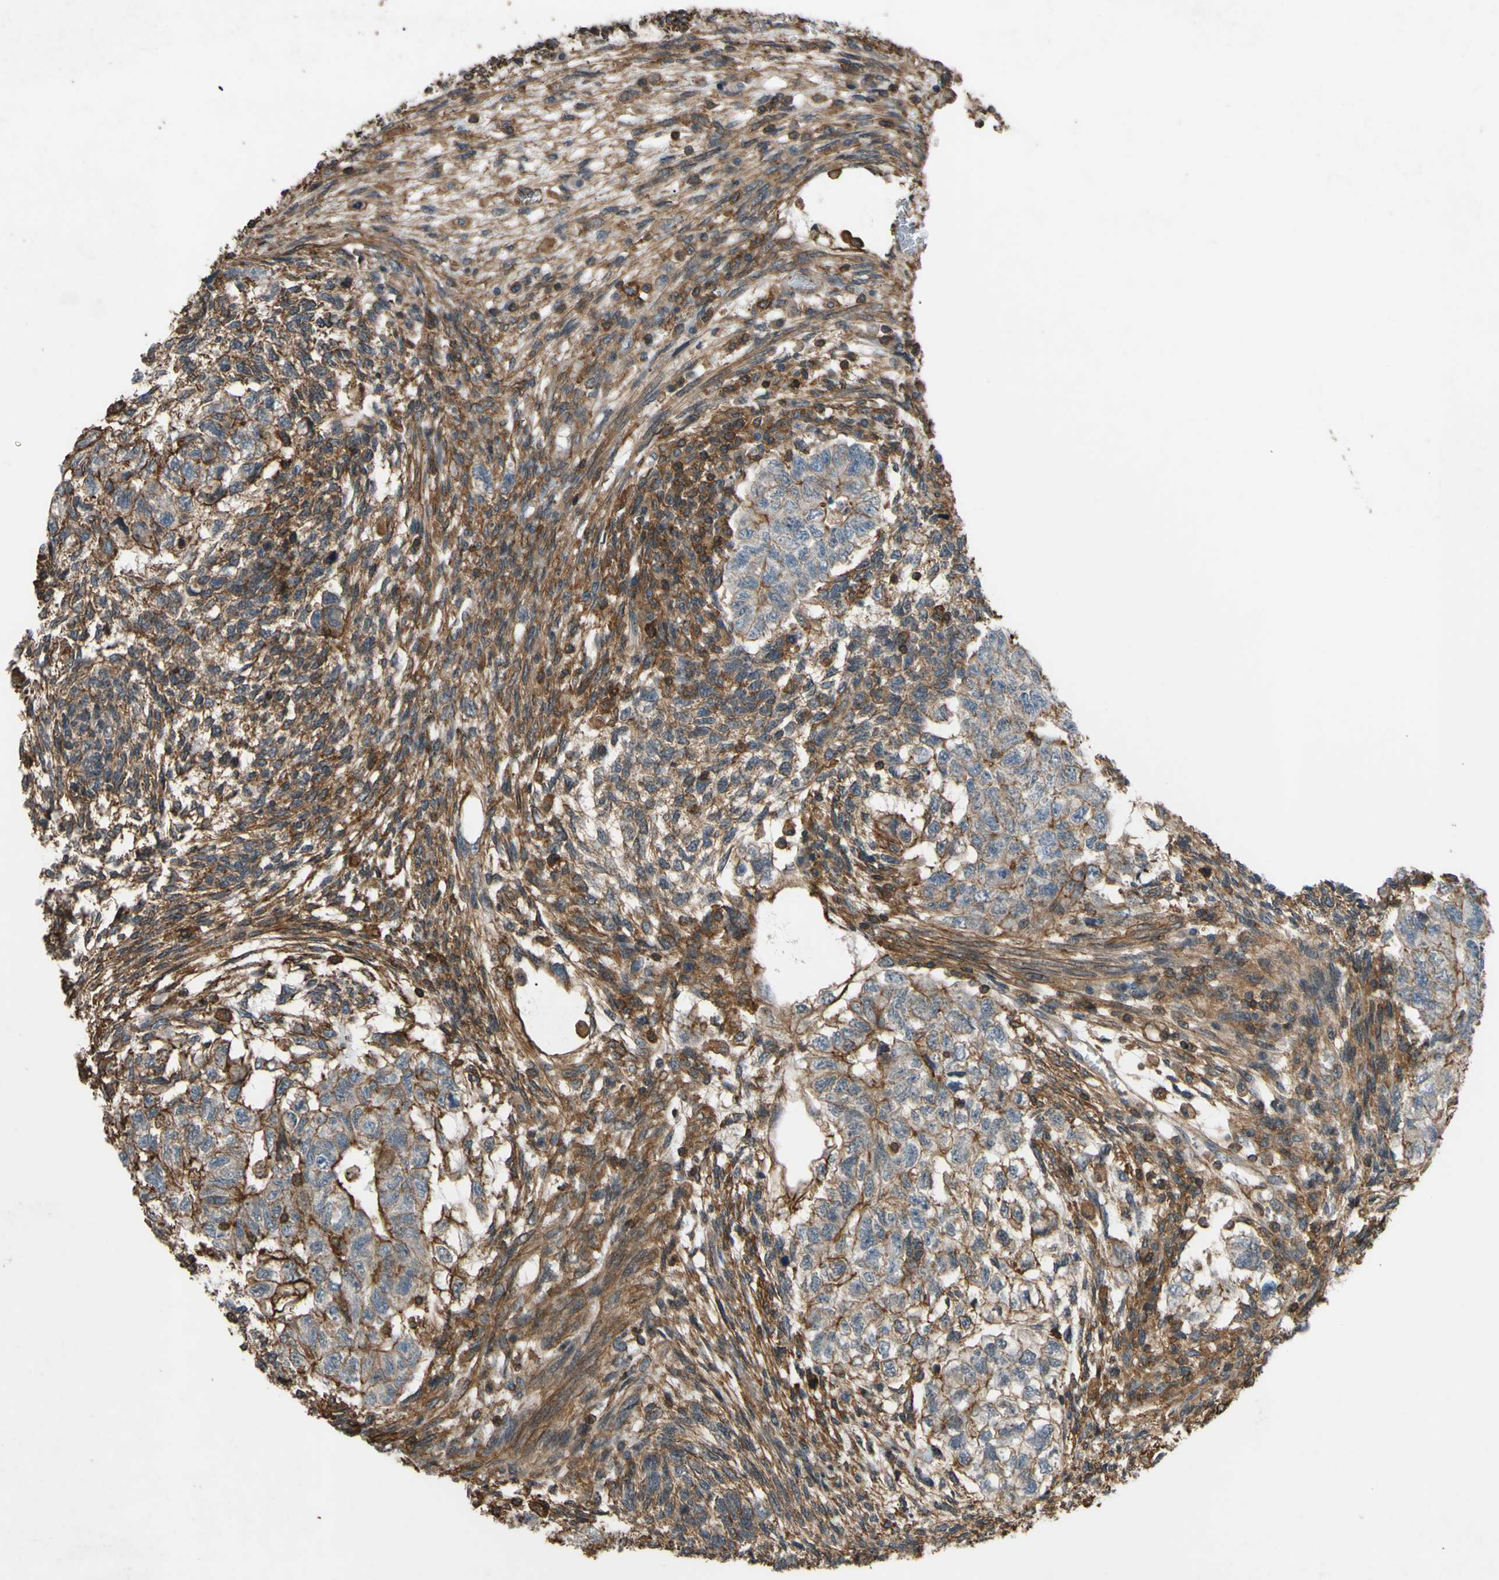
{"staining": {"intensity": "moderate", "quantity": "25%-75%", "location": "cytoplasmic/membranous"}, "tissue": "testis cancer", "cell_type": "Tumor cells", "image_type": "cancer", "snomed": [{"axis": "morphology", "description": "Normal tissue, NOS"}, {"axis": "morphology", "description": "Carcinoma, Embryonal, NOS"}, {"axis": "topography", "description": "Testis"}], "caption": "The image reveals immunohistochemical staining of testis cancer (embryonal carcinoma). There is moderate cytoplasmic/membranous positivity is present in about 25%-75% of tumor cells.", "gene": "ADD3", "patient": {"sex": "male", "age": 36}}